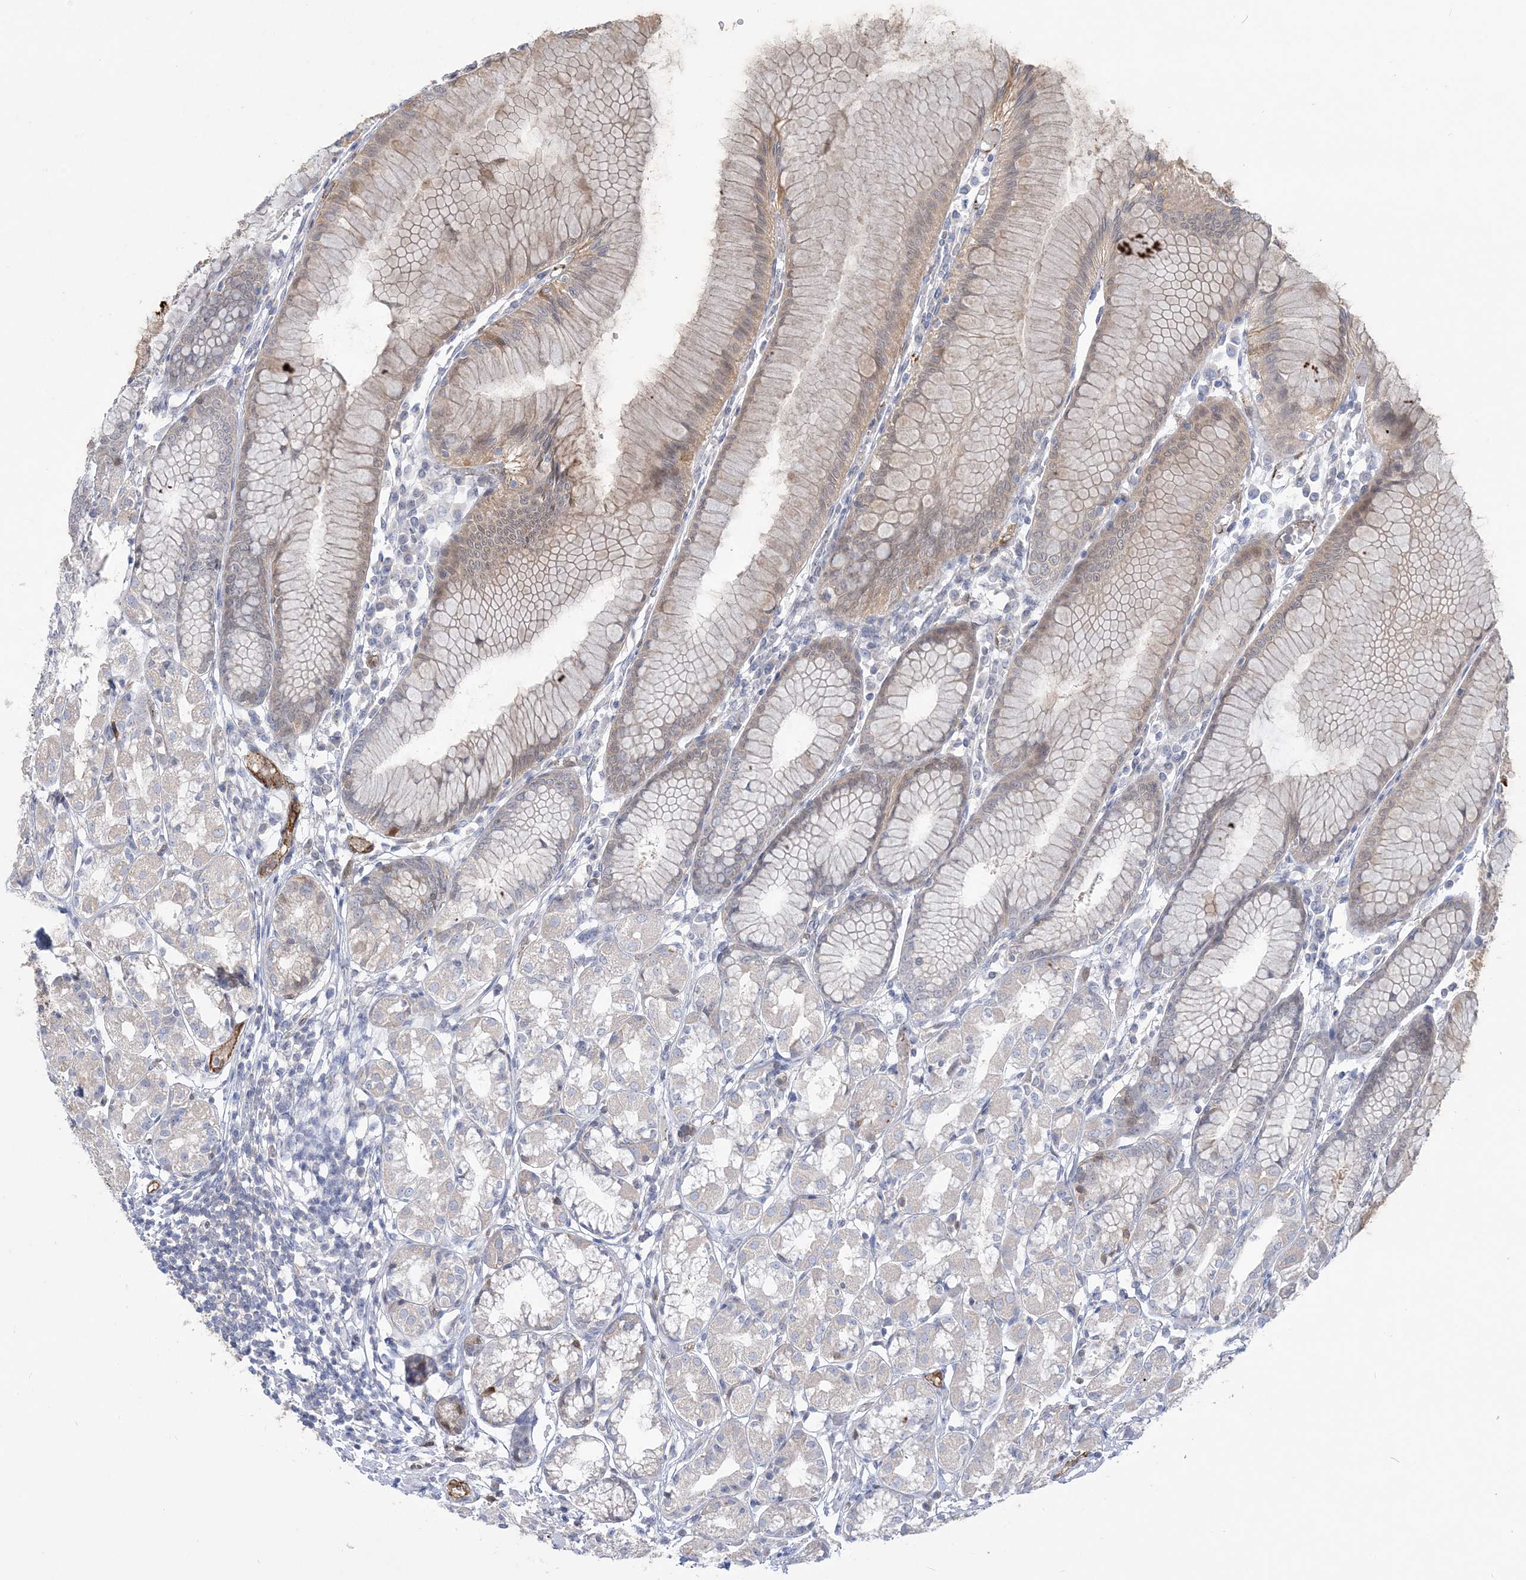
{"staining": {"intensity": "weak", "quantity": "<25%", "location": "cytoplasmic/membranous"}, "tissue": "stomach", "cell_type": "Glandular cells", "image_type": "normal", "snomed": [{"axis": "morphology", "description": "Normal tissue, NOS"}, {"axis": "topography", "description": "Stomach"}], "caption": "DAB (3,3'-diaminobenzidine) immunohistochemical staining of normal human stomach exhibits no significant positivity in glandular cells.", "gene": "INPP1", "patient": {"sex": "female", "age": 57}}